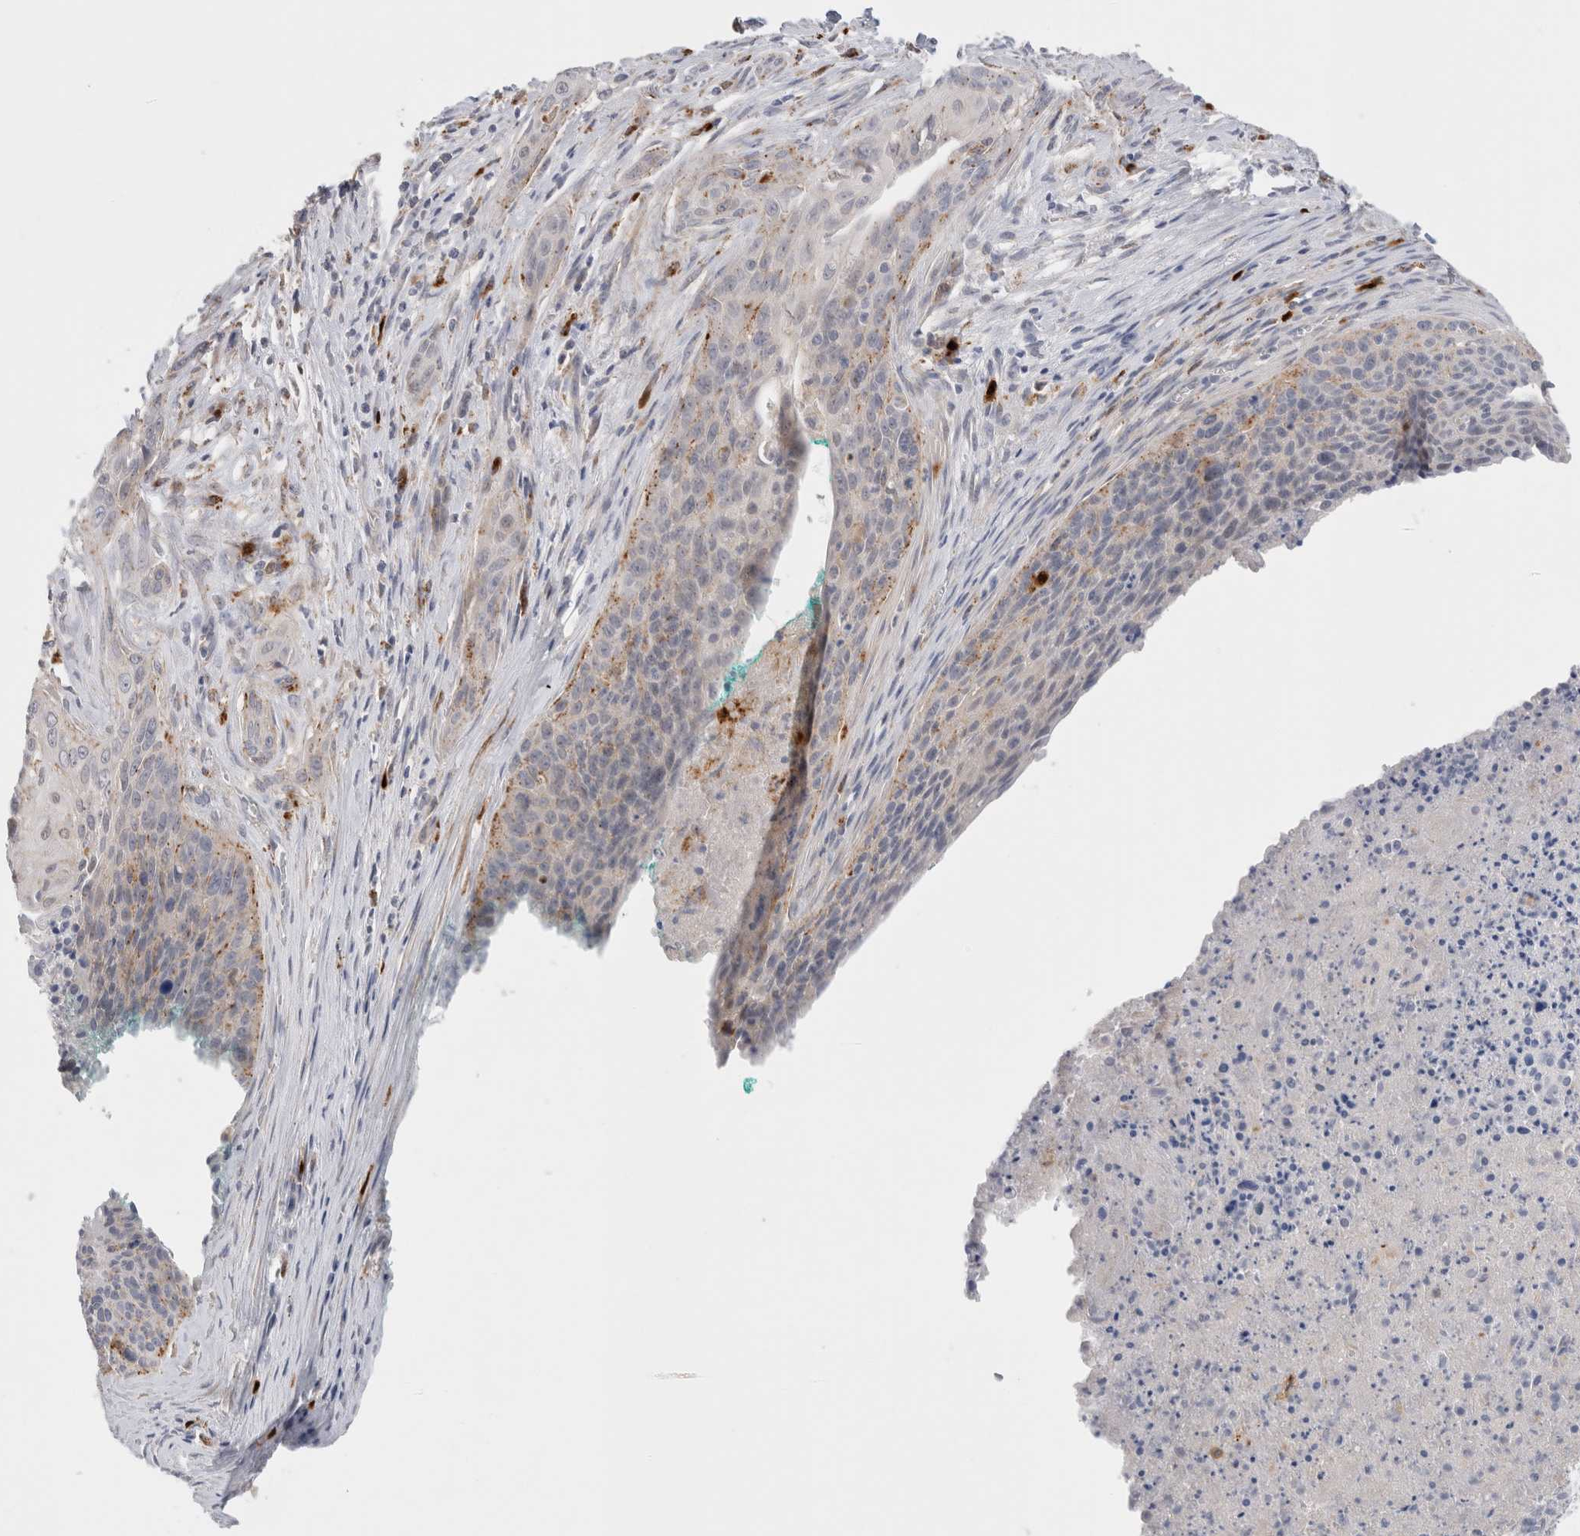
{"staining": {"intensity": "weak", "quantity": "<25%", "location": "cytoplasmic/membranous"}, "tissue": "cervical cancer", "cell_type": "Tumor cells", "image_type": "cancer", "snomed": [{"axis": "morphology", "description": "Squamous cell carcinoma, NOS"}, {"axis": "topography", "description": "Cervix"}], "caption": "Tumor cells are negative for brown protein staining in squamous cell carcinoma (cervical).", "gene": "HPGDS", "patient": {"sex": "female", "age": 55}}